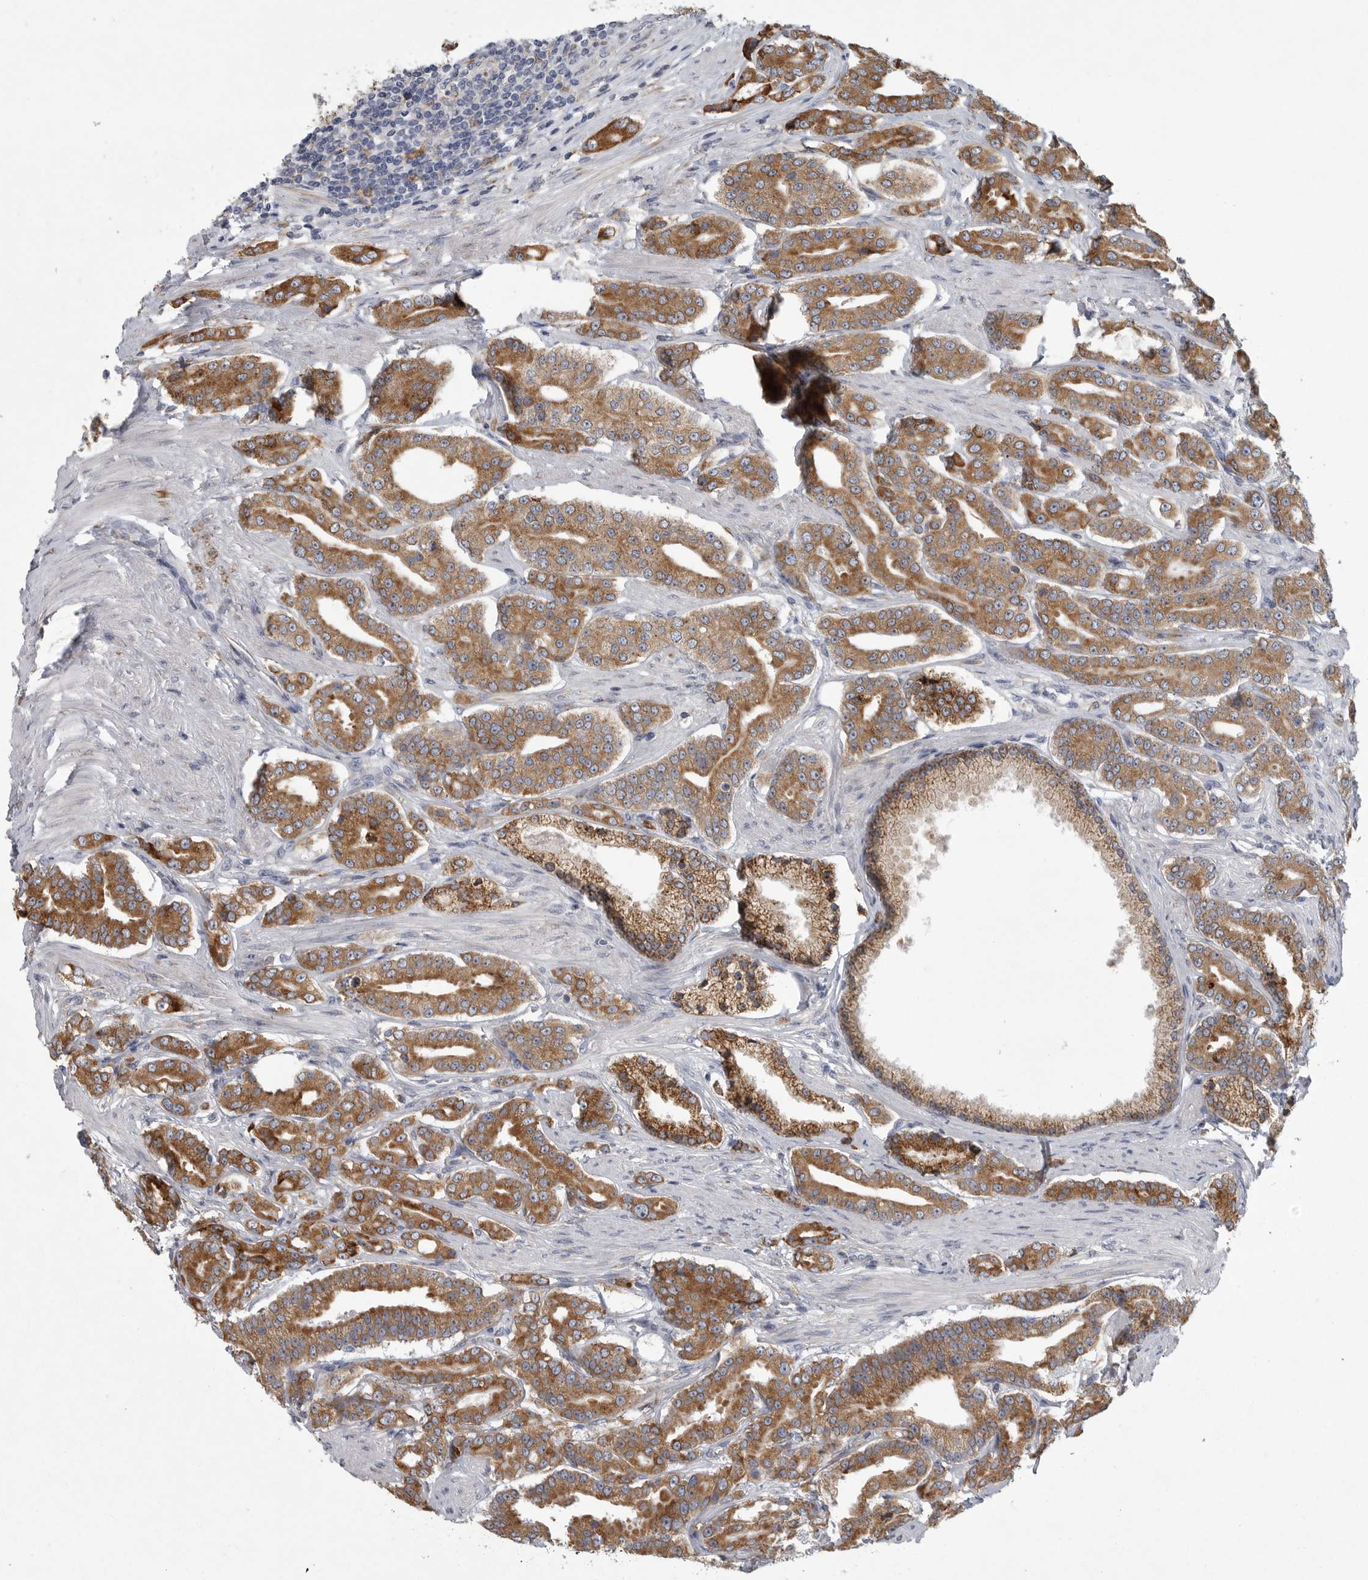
{"staining": {"intensity": "moderate", "quantity": ">75%", "location": "cytoplasmic/membranous"}, "tissue": "prostate cancer", "cell_type": "Tumor cells", "image_type": "cancer", "snomed": [{"axis": "morphology", "description": "Adenocarcinoma, High grade"}, {"axis": "topography", "description": "Prostate"}], "caption": "Prostate cancer stained with DAB IHC exhibits medium levels of moderate cytoplasmic/membranous staining in approximately >75% of tumor cells. (IHC, brightfield microscopy, high magnification).", "gene": "MINPP1", "patient": {"sex": "male", "age": 71}}